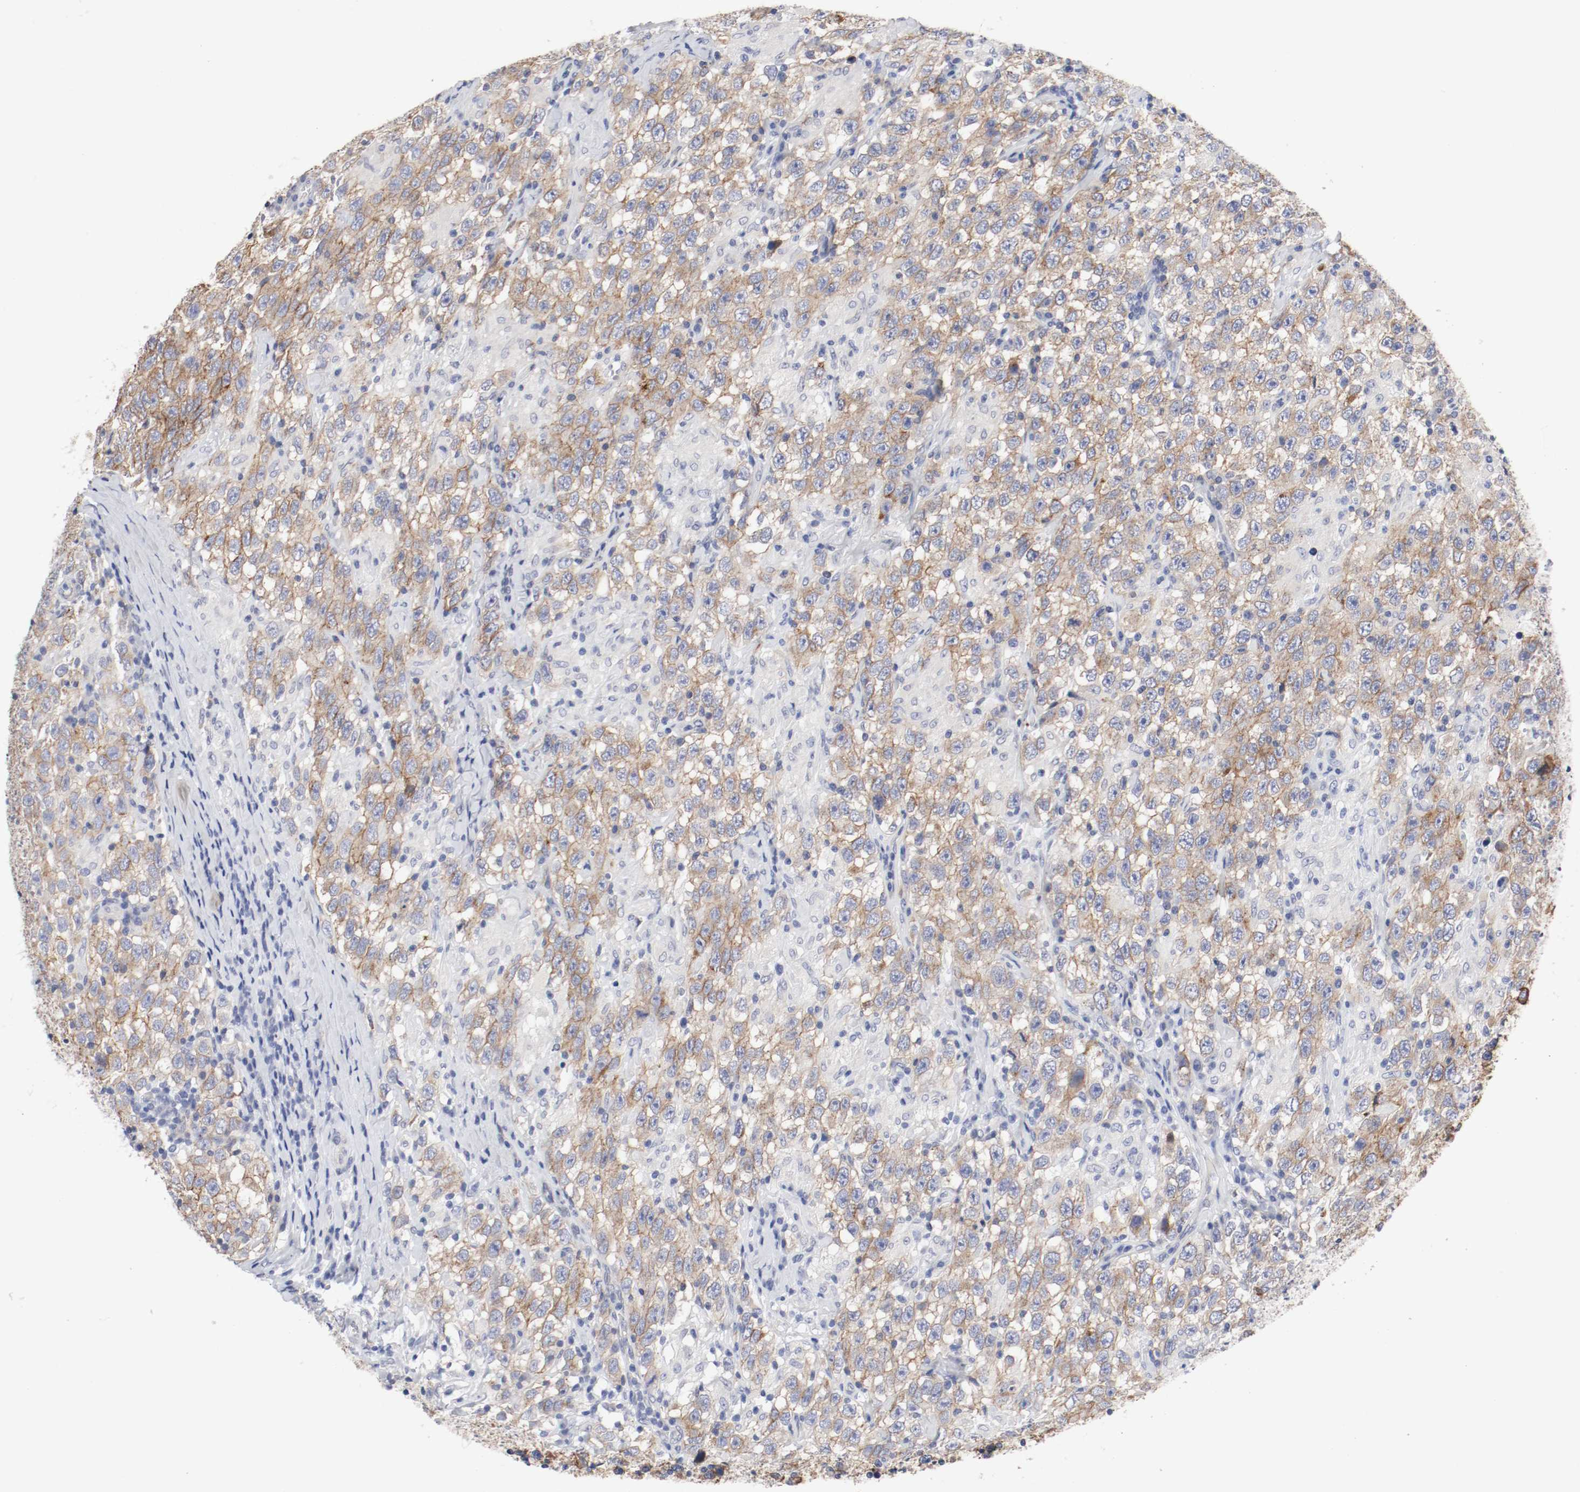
{"staining": {"intensity": "moderate", "quantity": ">75%", "location": "cytoplasmic/membranous"}, "tissue": "testis cancer", "cell_type": "Tumor cells", "image_type": "cancer", "snomed": [{"axis": "morphology", "description": "Seminoma, NOS"}, {"axis": "topography", "description": "Testis"}], "caption": "Moderate cytoplasmic/membranous expression for a protein is appreciated in approximately >75% of tumor cells of testis cancer (seminoma) using immunohistochemistry (IHC).", "gene": "KIT", "patient": {"sex": "male", "age": 41}}